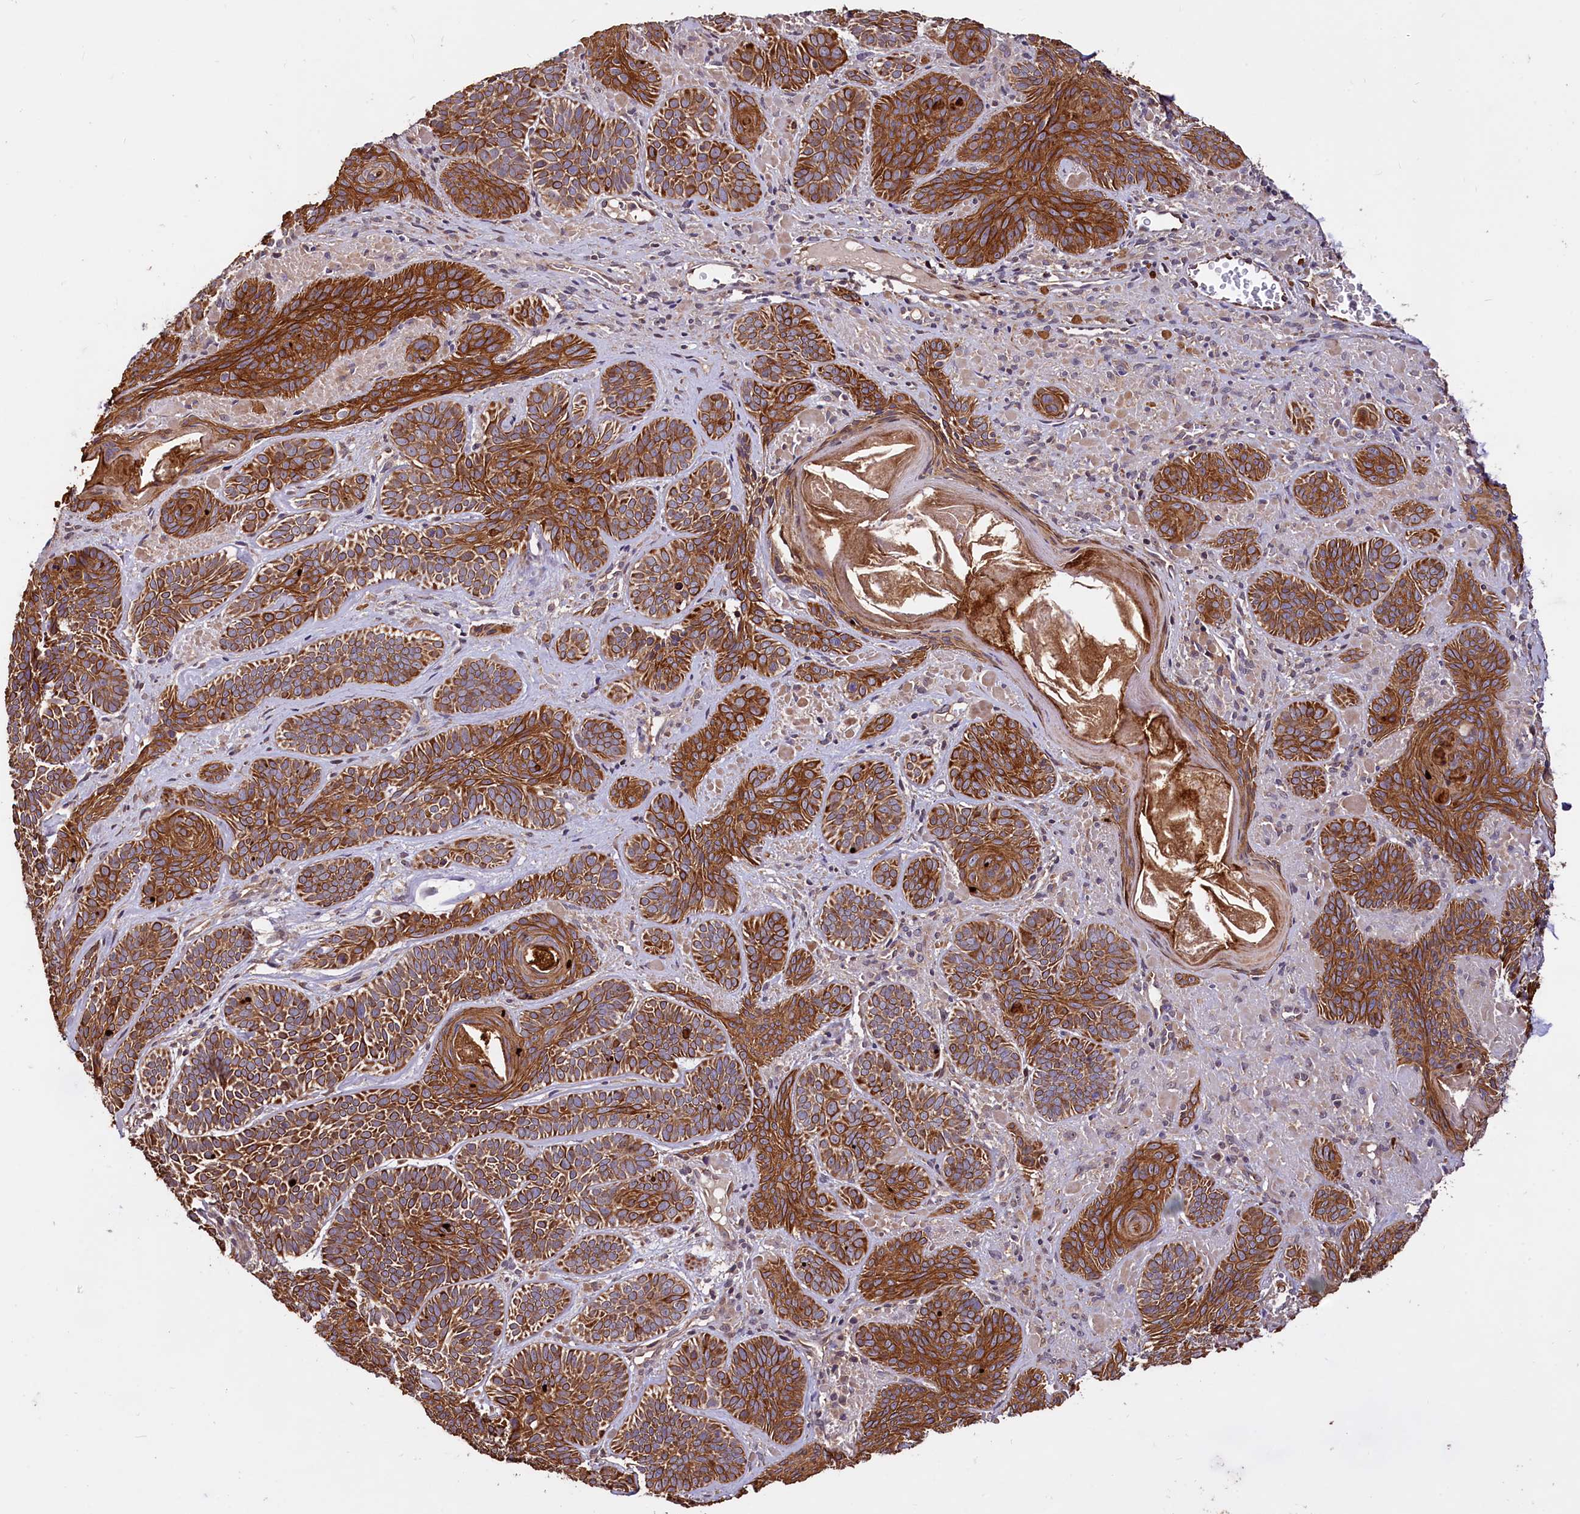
{"staining": {"intensity": "strong", "quantity": ">75%", "location": "cytoplasmic/membranous"}, "tissue": "skin cancer", "cell_type": "Tumor cells", "image_type": "cancer", "snomed": [{"axis": "morphology", "description": "Basal cell carcinoma"}, {"axis": "topography", "description": "Skin"}], "caption": "Immunohistochemical staining of human skin cancer (basal cell carcinoma) reveals high levels of strong cytoplasmic/membranous protein positivity in about >75% of tumor cells.", "gene": "RASSF1", "patient": {"sex": "male", "age": 85}}